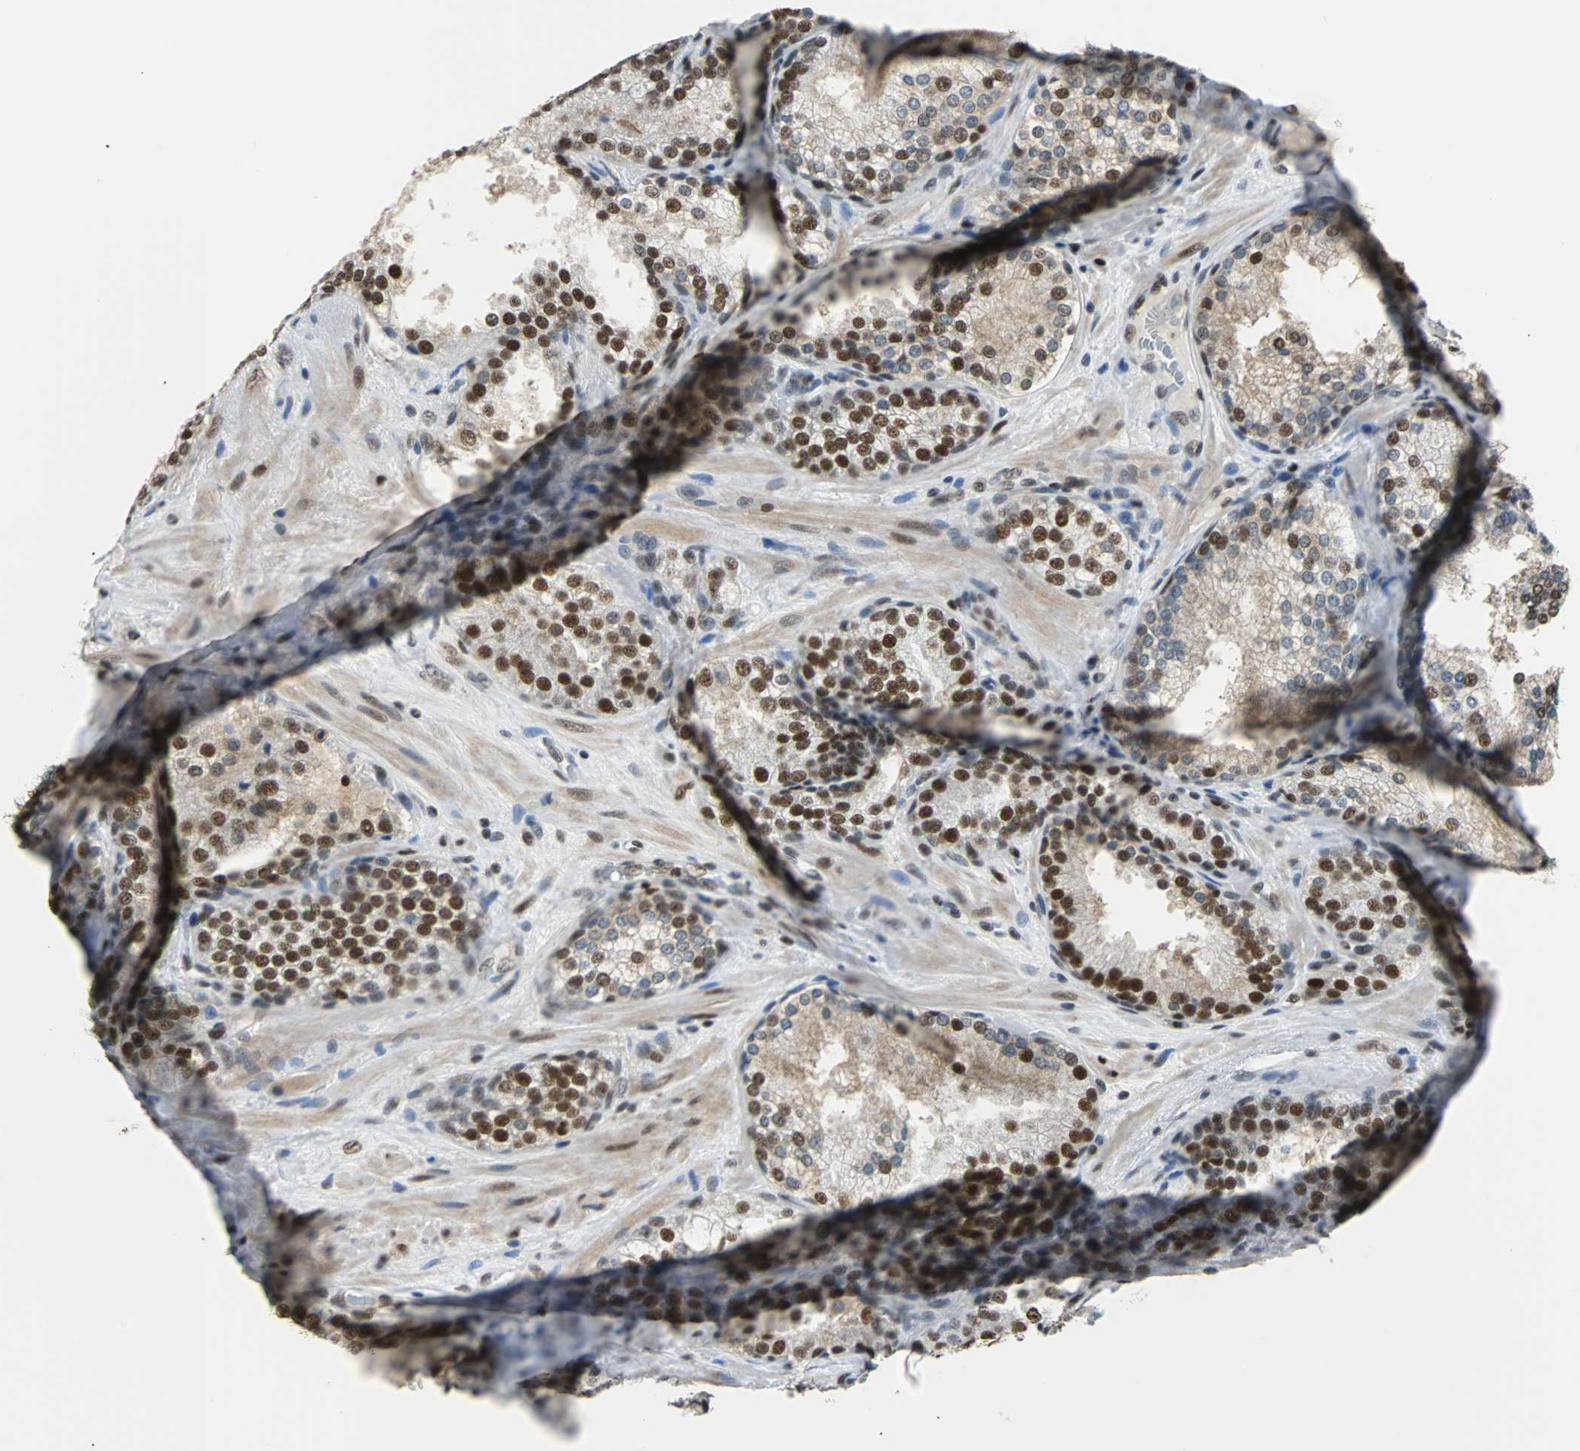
{"staining": {"intensity": "strong", "quantity": ">75%", "location": "nuclear"}, "tissue": "prostate cancer", "cell_type": "Tumor cells", "image_type": "cancer", "snomed": [{"axis": "morphology", "description": "Adenocarcinoma, High grade"}, {"axis": "topography", "description": "Prostate"}], "caption": "There is high levels of strong nuclear staining in tumor cells of prostate cancer (high-grade adenocarcinoma), as demonstrated by immunohistochemical staining (brown color).", "gene": "XRCC4", "patient": {"sex": "male", "age": 70}}